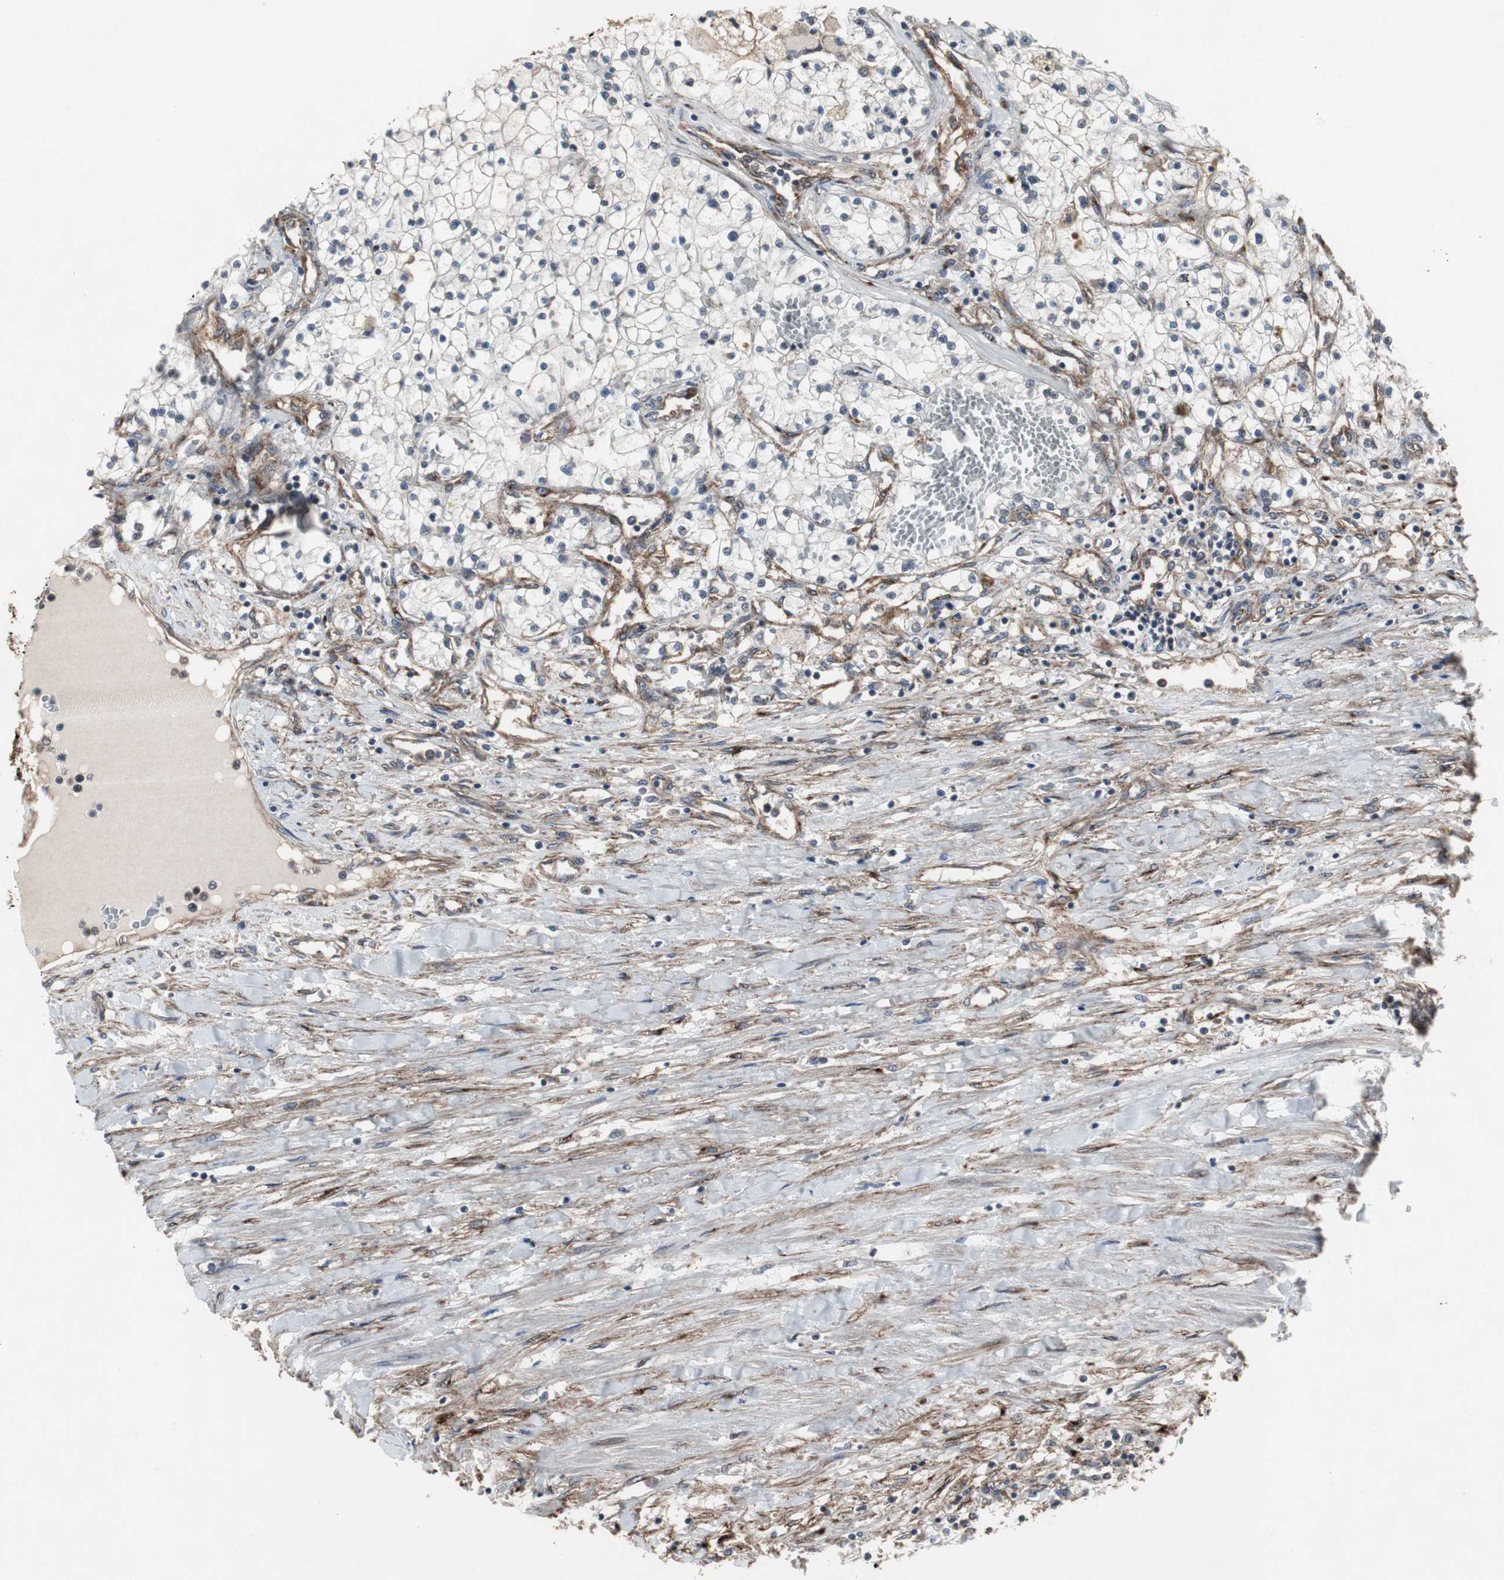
{"staining": {"intensity": "negative", "quantity": "none", "location": "none"}, "tissue": "renal cancer", "cell_type": "Tumor cells", "image_type": "cancer", "snomed": [{"axis": "morphology", "description": "Adenocarcinoma, NOS"}, {"axis": "topography", "description": "Kidney"}], "caption": "Tumor cells show no significant protein staining in renal cancer (adenocarcinoma).", "gene": "ATP2B2", "patient": {"sex": "male", "age": 68}}